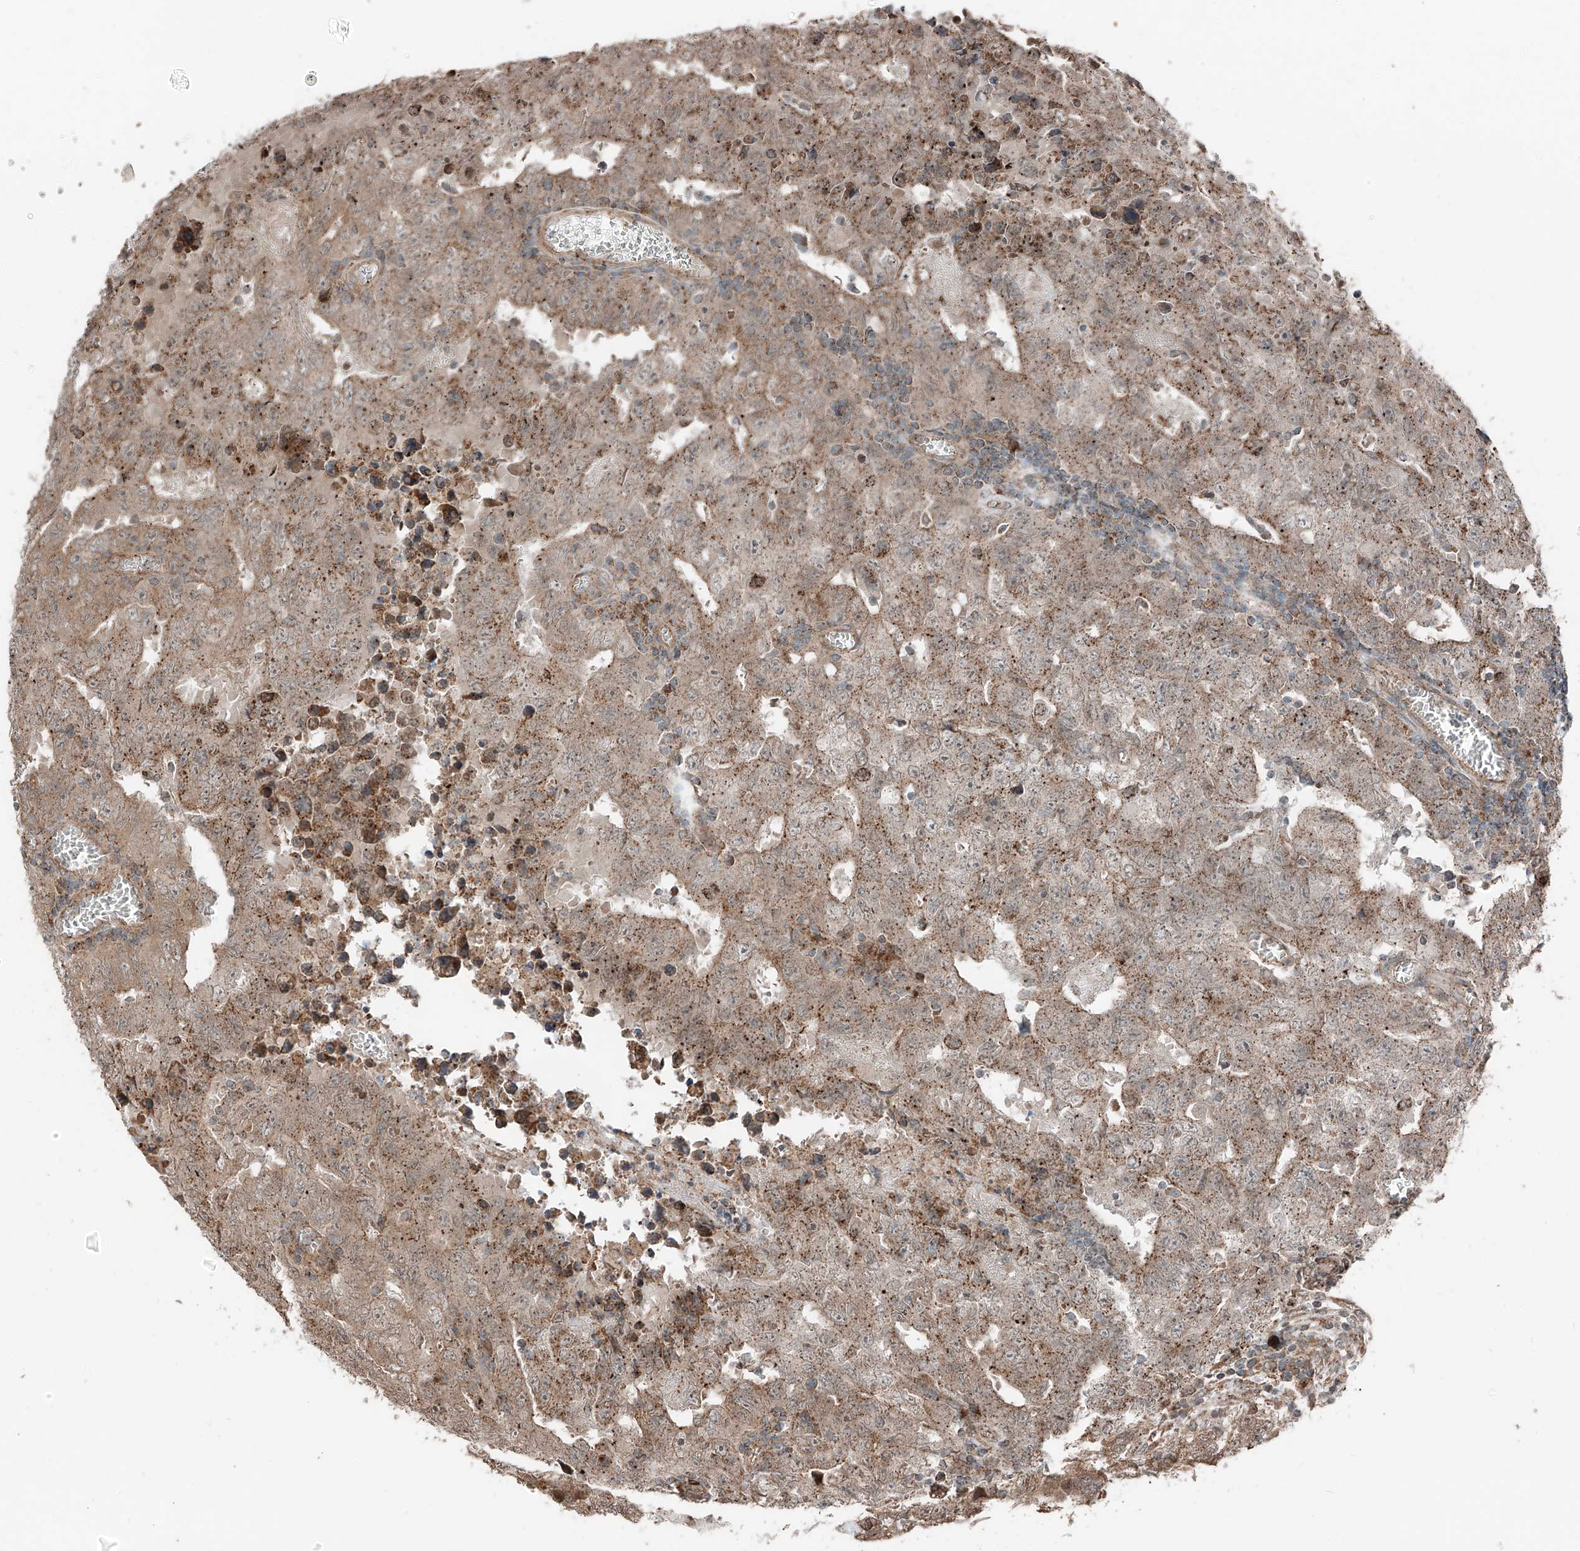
{"staining": {"intensity": "moderate", "quantity": ">75%", "location": "cytoplasmic/membranous"}, "tissue": "testis cancer", "cell_type": "Tumor cells", "image_type": "cancer", "snomed": [{"axis": "morphology", "description": "Carcinoma, Embryonal, NOS"}, {"axis": "topography", "description": "Testis"}], "caption": "A high-resolution micrograph shows IHC staining of testis cancer (embryonal carcinoma), which displays moderate cytoplasmic/membranous positivity in approximately >75% of tumor cells. (brown staining indicates protein expression, while blue staining denotes nuclei).", "gene": "CEP162", "patient": {"sex": "male", "age": 26}}